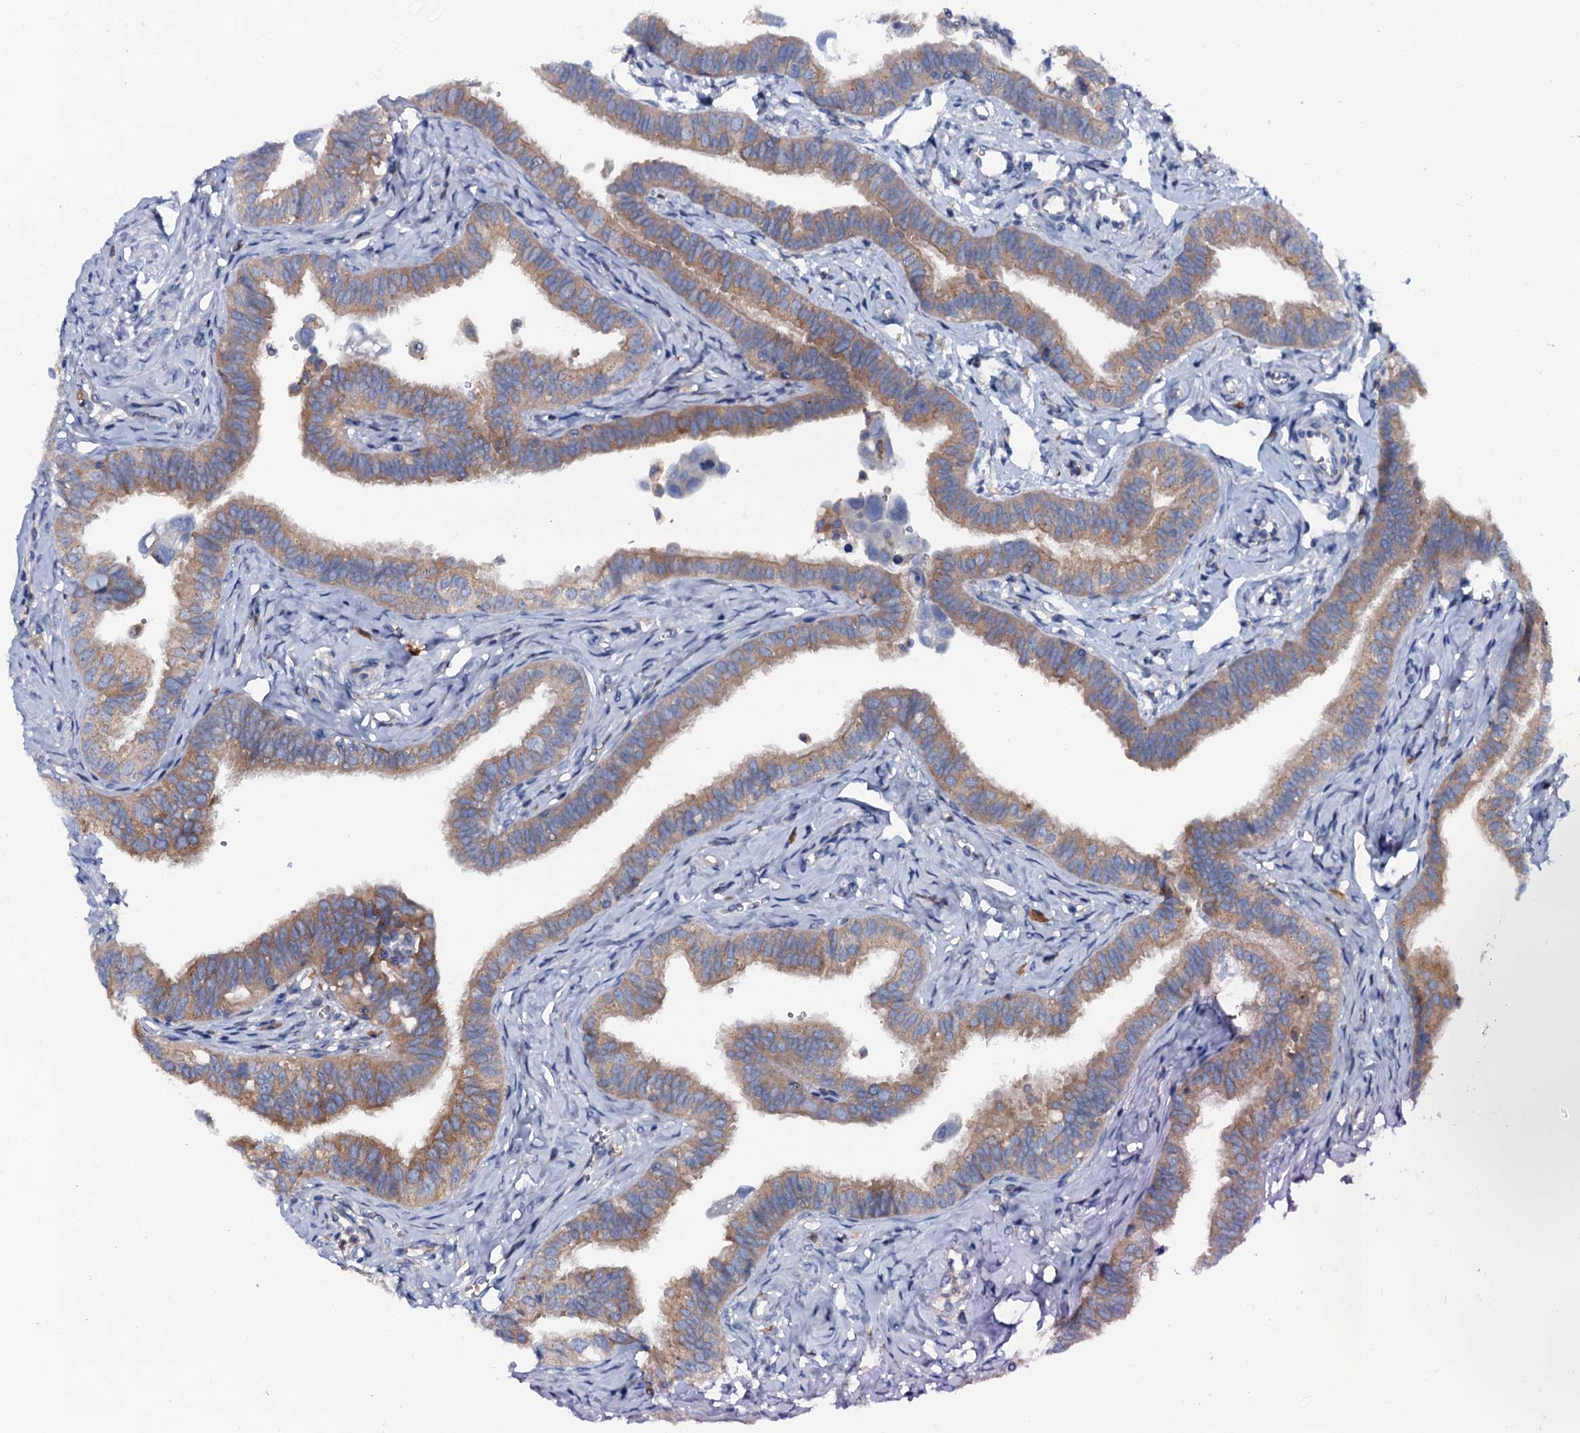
{"staining": {"intensity": "moderate", "quantity": ">75%", "location": "cytoplasmic/membranous"}, "tissue": "fallopian tube", "cell_type": "Glandular cells", "image_type": "normal", "snomed": [{"axis": "morphology", "description": "Normal tissue, NOS"}, {"axis": "morphology", "description": "Carcinoma, NOS"}, {"axis": "topography", "description": "Fallopian tube"}, {"axis": "topography", "description": "Ovary"}], "caption": "Moderate cytoplasmic/membranous positivity for a protein is seen in about >75% of glandular cells of normal fallopian tube using immunohistochemistry.", "gene": "OTOL1", "patient": {"sex": "female", "age": 59}}